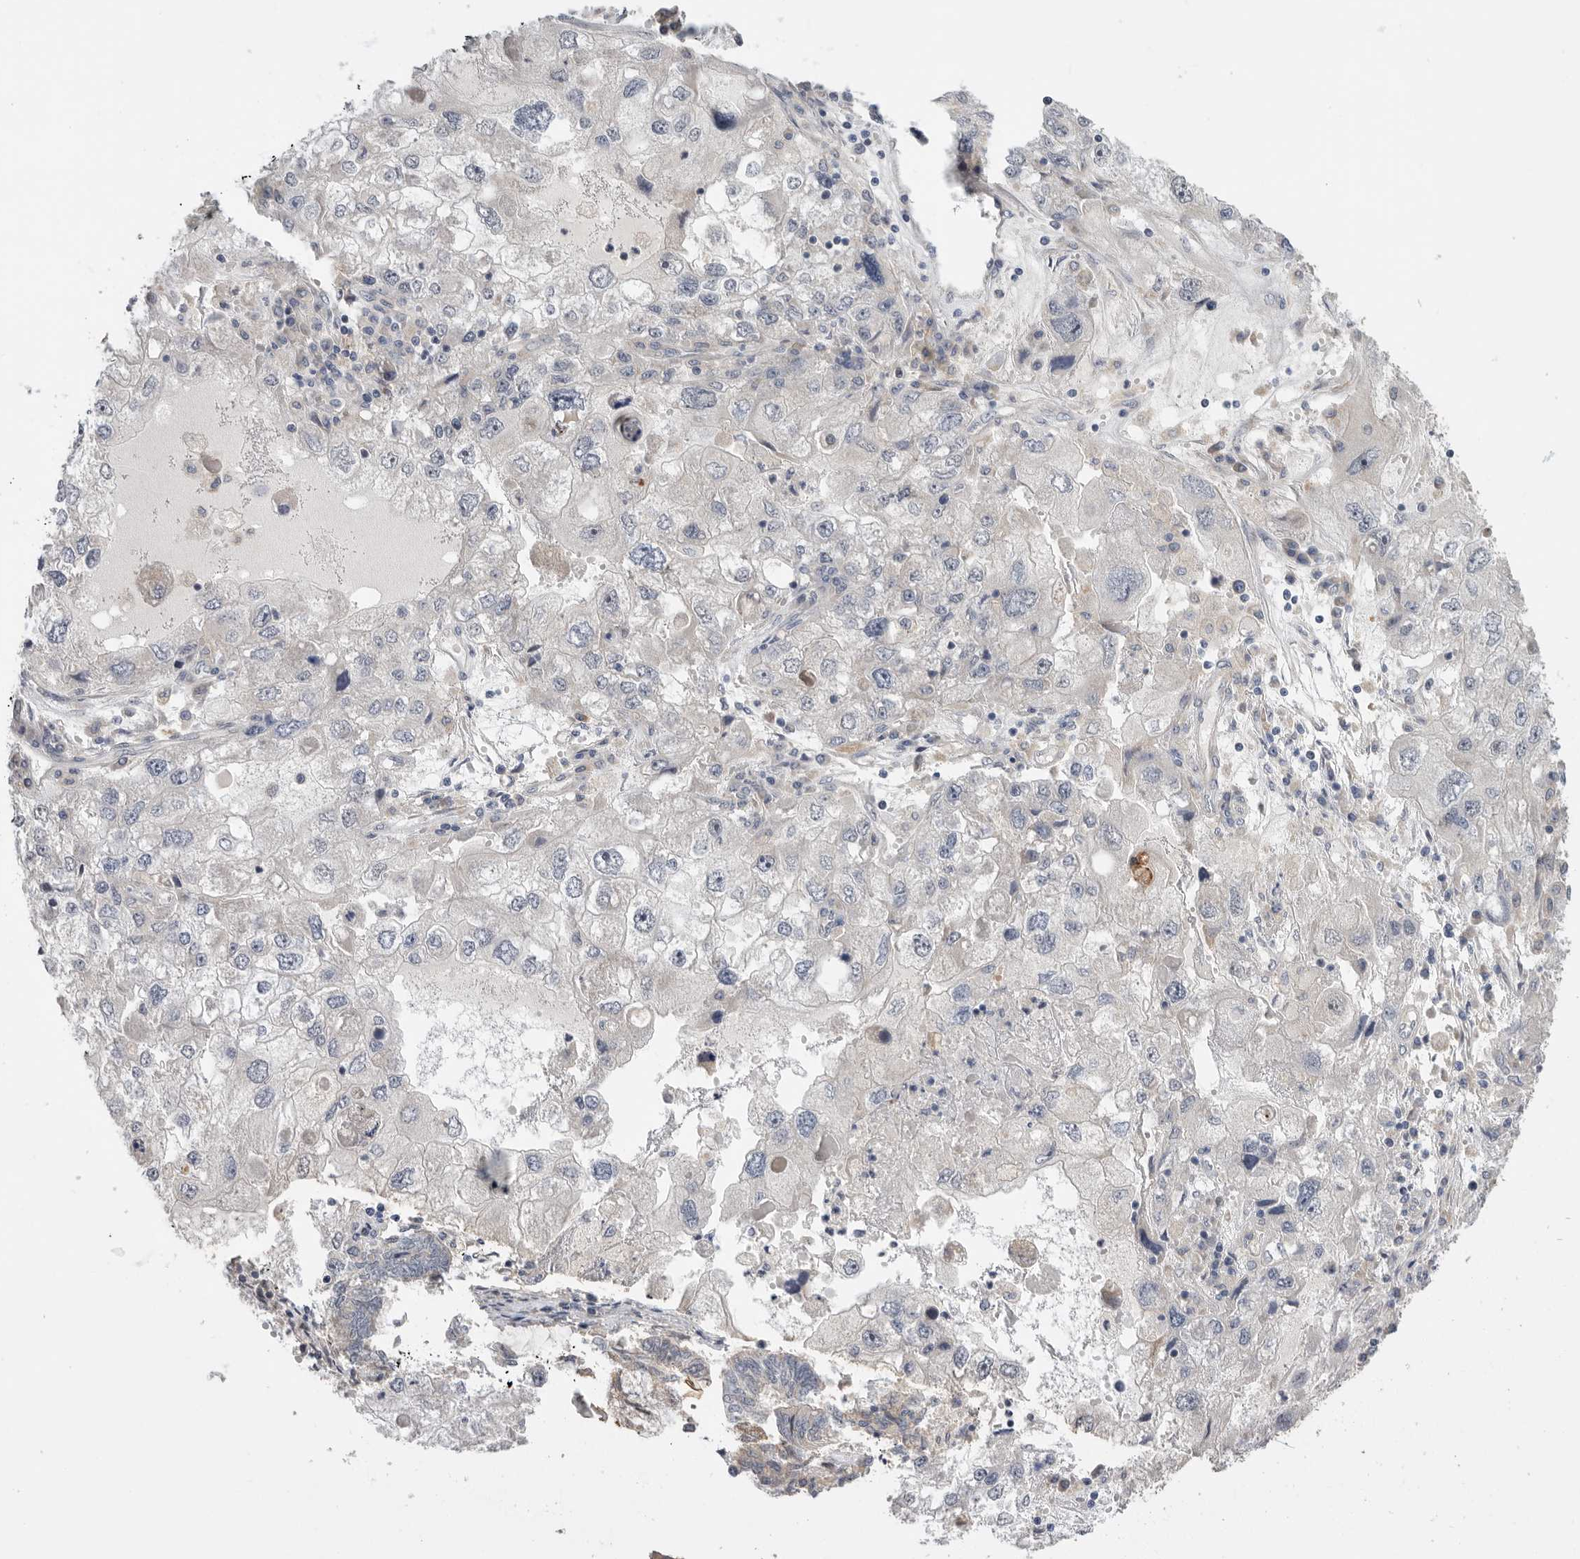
{"staining": {"intensity": "weak", "quantity": "25%-75%", "location": "cytoplasmic/membranous"}, "tissue": "endometrial cancer", "cell_type": "Tumor cells", "image_type": "cancer", "snomed": [{"axis": "morphology", "description": "Adenocarcinoma, NOS"}, {"axis": "topography", "description": "Uterus"}], "caption": "Immunohistochemical staining of human endometrial cancer reveals low levels of weak cytoplasmic/membranous protein staining in approximately 25%-75% of tumor cells. The staining was performed using DAB, with brown indicating positive protein expression. Nuclei are stained blue with hematoxylin.", "gene": "MTFR1L", "patient": {"sex": "female", "age": 77}}